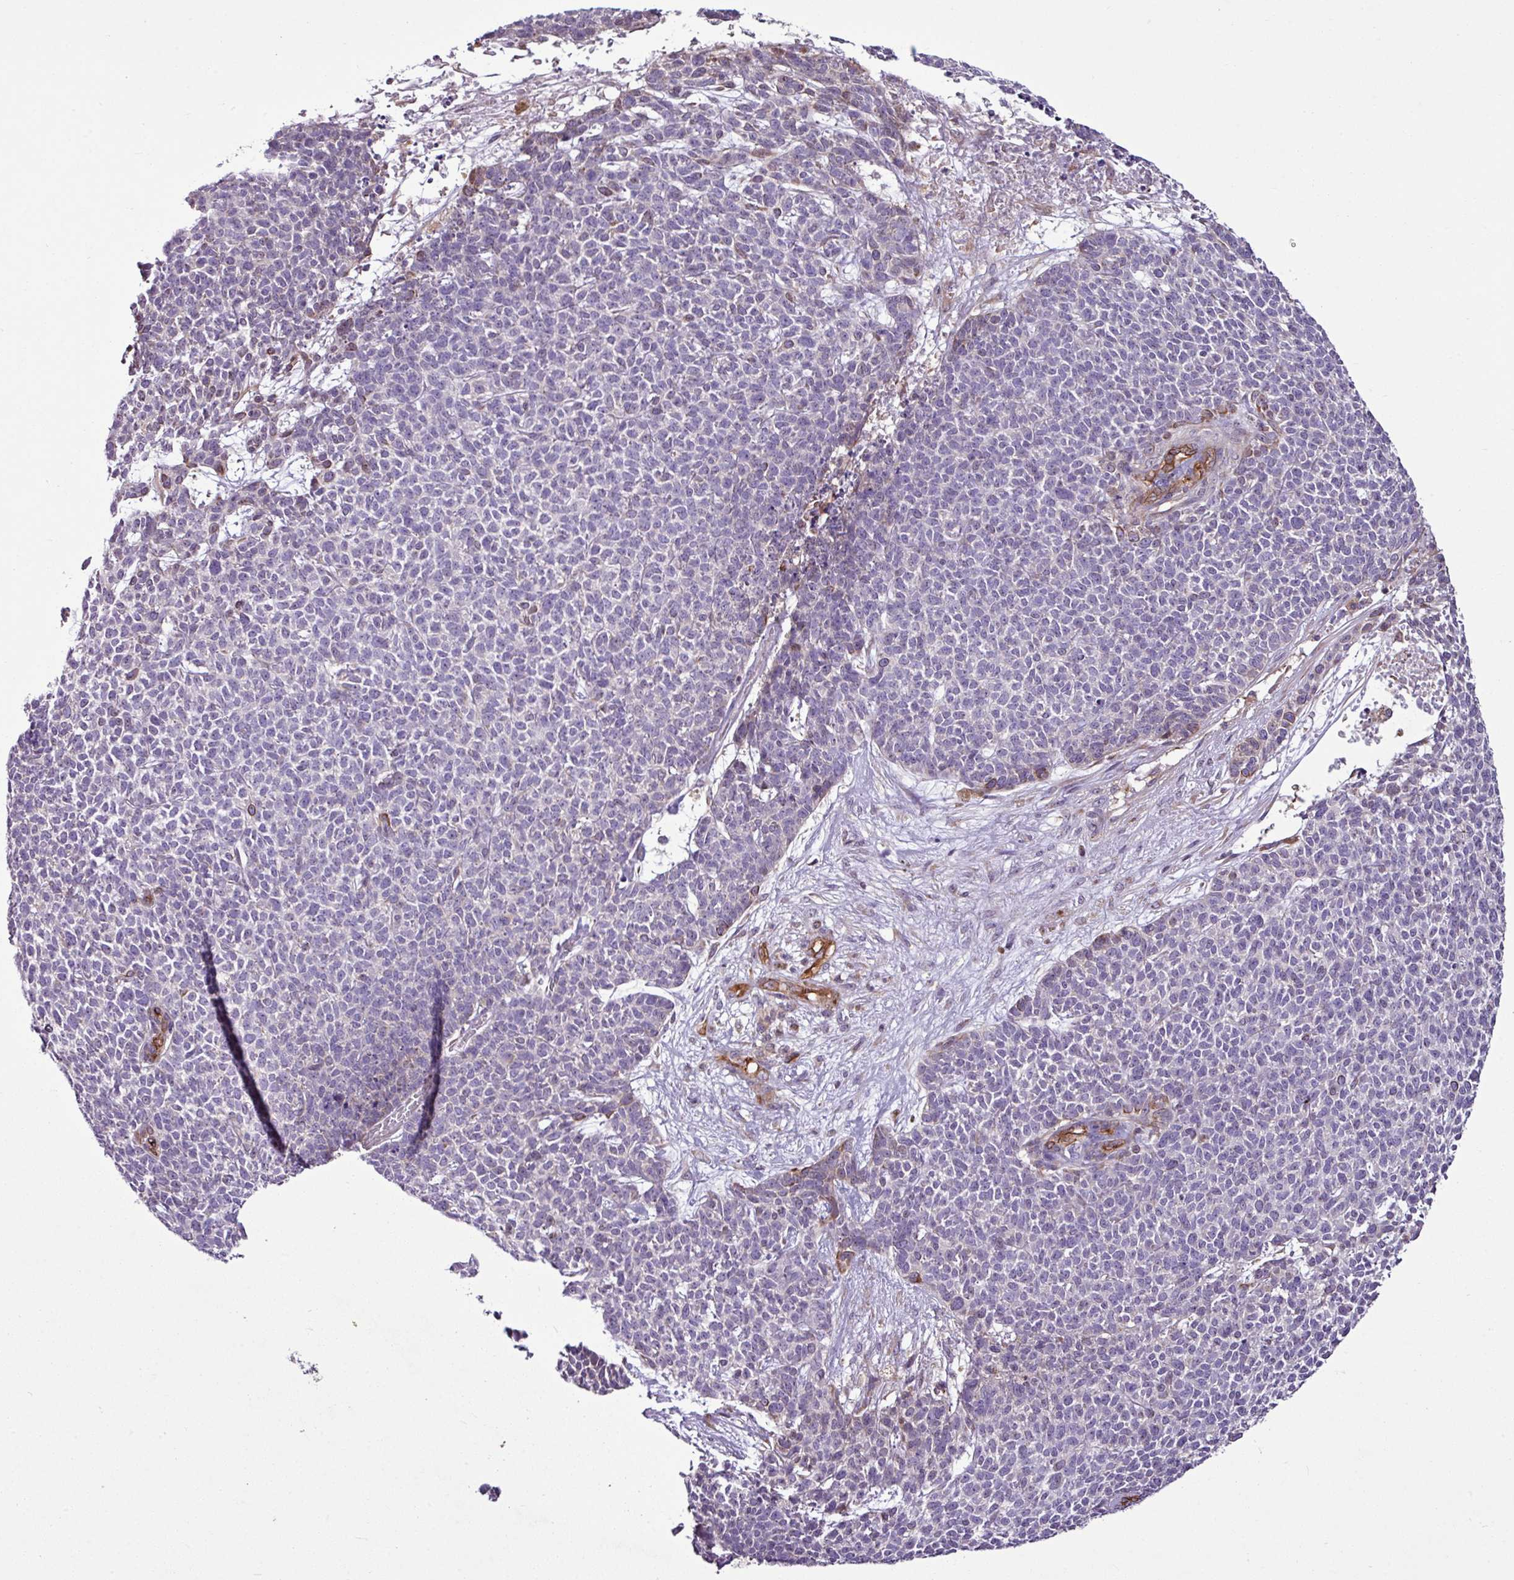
{"staining": {"intensity": "negative", "quantity": "none", "location": "none"}, "tissue": "skin cancer", "cell_type": "Tumor cells", "image_type": "cancer", "snomed": [{"axis": "morphology", "description": "Basal cell carcinoma"}, {"axis": "topography", "description": "Skin"}], "caption": "IHC of human skin cancer displays no expression in tumor cells. Brightfield microscopy of immunohistochemistry stained with DAB (brown) and hematoxylin (blue), captured at high magnification.", "gene": "ZNF106", "patient": {"sex": "female", "age": 84}}